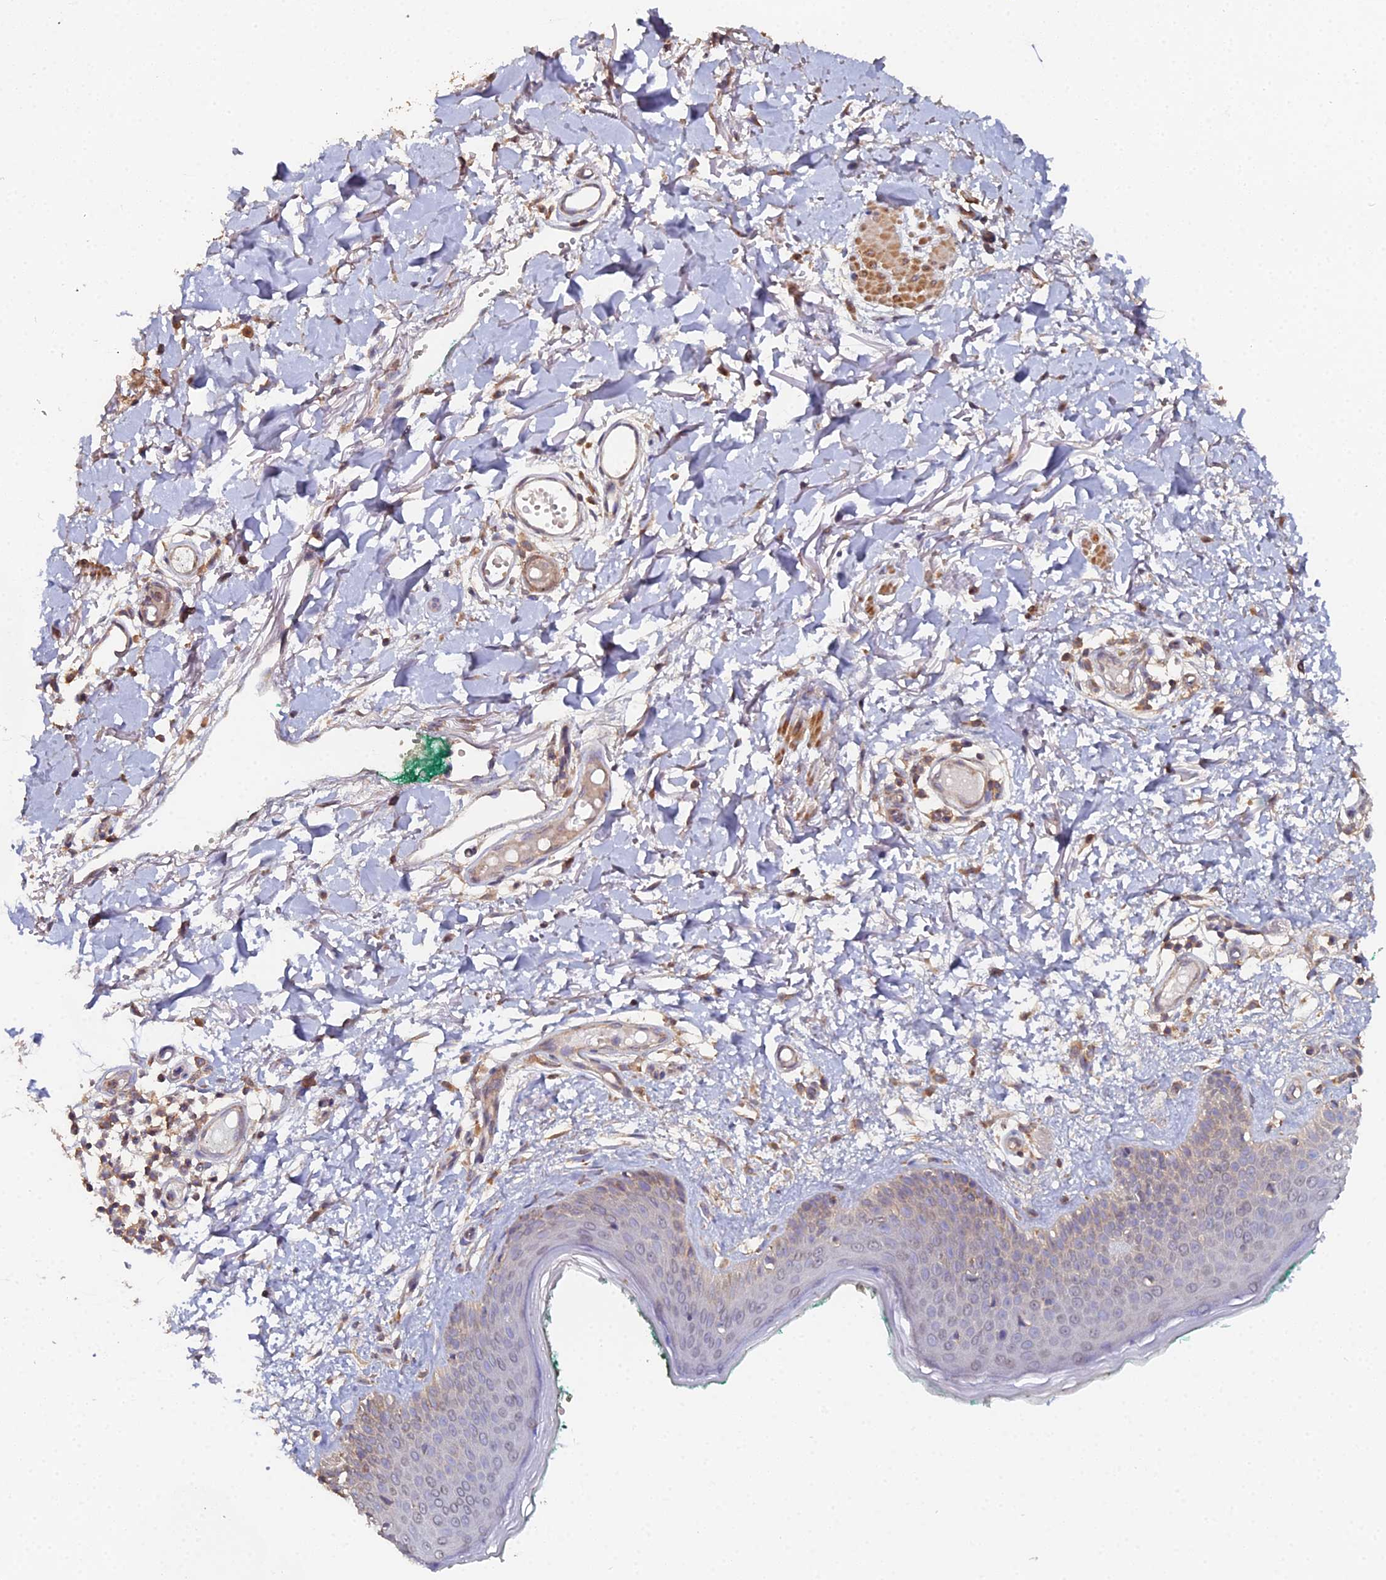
{"staining": {"intensity": "moderate", "quantity": ">75%", "location": "cytoplasmic/membranous"}, "tissue": "skin", "cell_type": "Fibroblasts", "image_type": "normal", "snomed": [{"axis": "morphology", "description": "Normal tissue, NOS"}, {"axis": "morphology", "description": "Malignant melanoma, NOS"}, {"axis": "topography", "description": "Skin"}], "caption": "The micrograph reveals immunohistochemical staining of normal skin. There is moderate cytoplasmic/membranous expression is identified in approximately >75% of fibroblasts. (DAB (3,3'-diaminobenzidine) IHC, brown staining for protein, blue staining for nuclei).", "gene": "SPANXN4", "patient": {"sex": "male", "age": 62}}